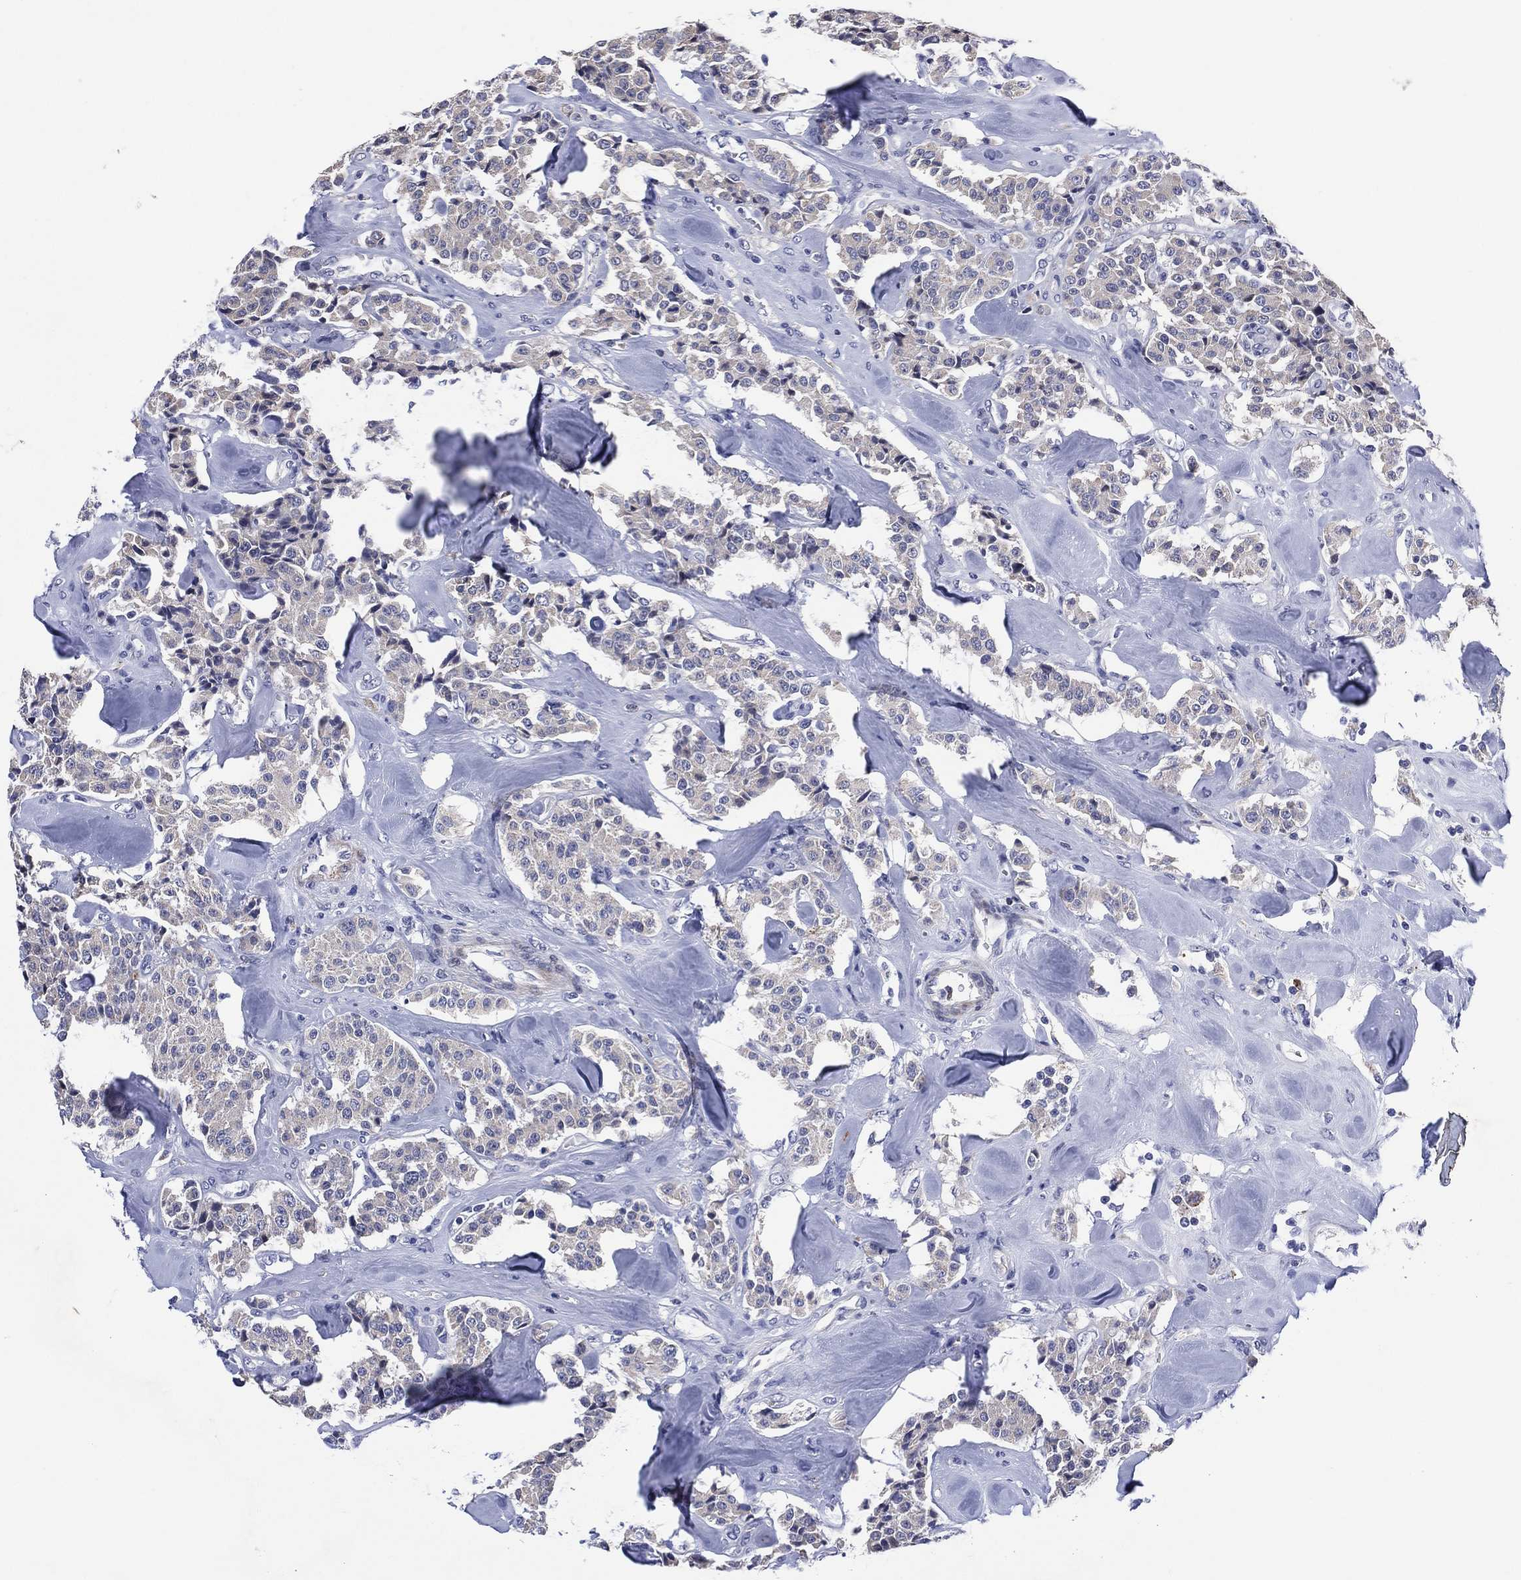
{"staining": {"intensity": "negative", "quantity": "none", "location": "none"}, "tissue": "carcinoid", "cell_type": "Tumor cells", "image_type": "cancer", "snomed": [{"axis": "morphology", "description": "Carcinoid, malignant, NOS"}, {"axis": "topography", "description": "Pancreas"}], "caption": "This photomicrograph is of malignant carcinoid stained with IHC to label a protein in brown with the nuclei are counter-stained blue. There is no staining in tumor cells. (IHC, brightfield microscopy, high magnification).", "gene": "CLIP3", "patient": {"sex": "male", "age": 41}}